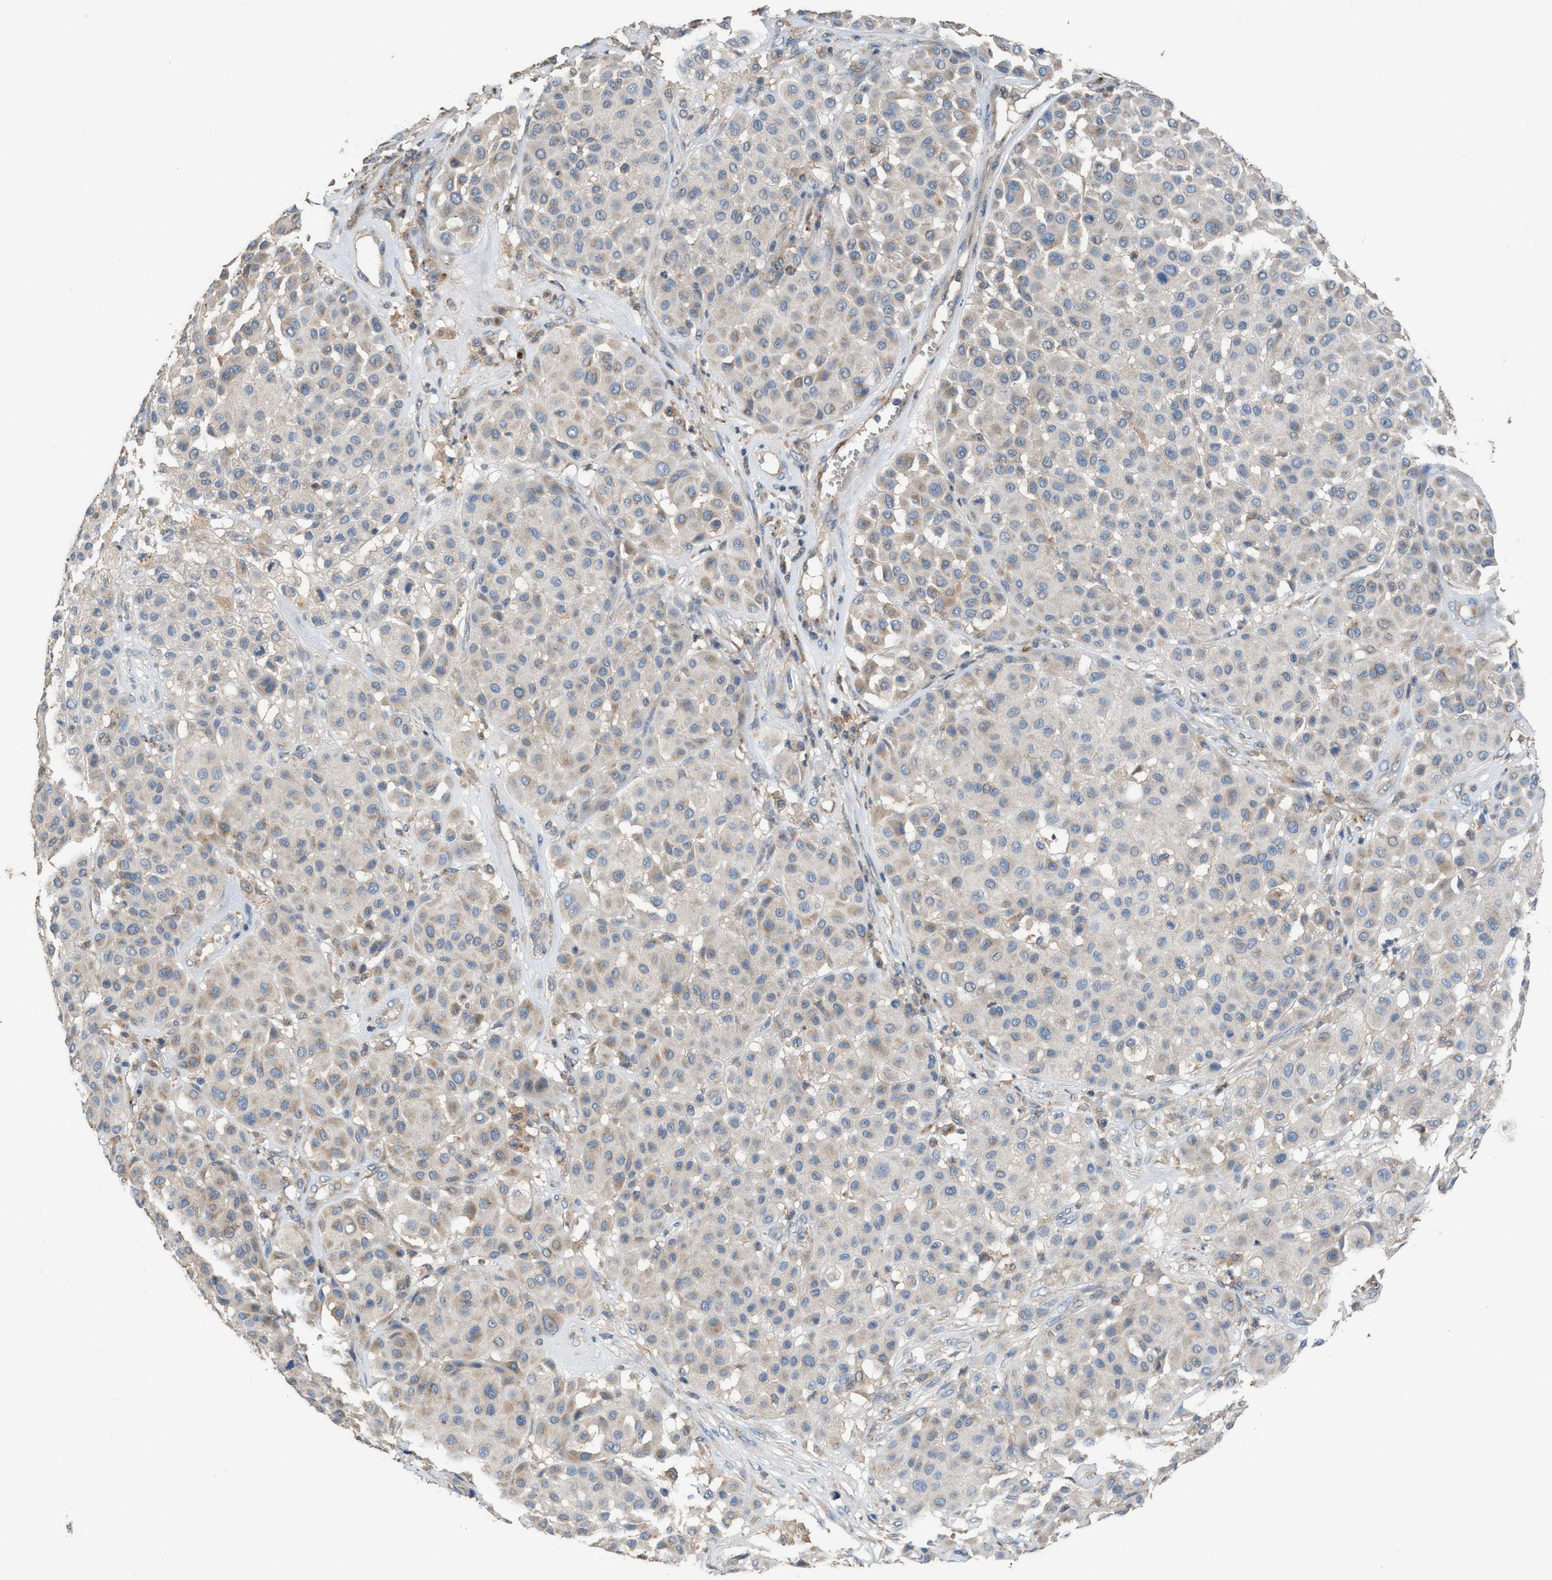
{"staining": {"intensity": "weak", "quantity": "<25%", "location": "cytoplasmic/membranous"}, "tissue": "melanoma", "cell_type": "Tumor cells", "image_type": "cancer", "snomed": [{"axis": "morphology", "description": "Malignant melanoma, Metastatic site"}, {"axis": "topography", "description": "Soft tissue"}], "caption": "The photomicrograph shows no significant positivity in tumor cells of melanoma.", "gene": "TPK1", "patient": {"sex": "male", "age": 41}}